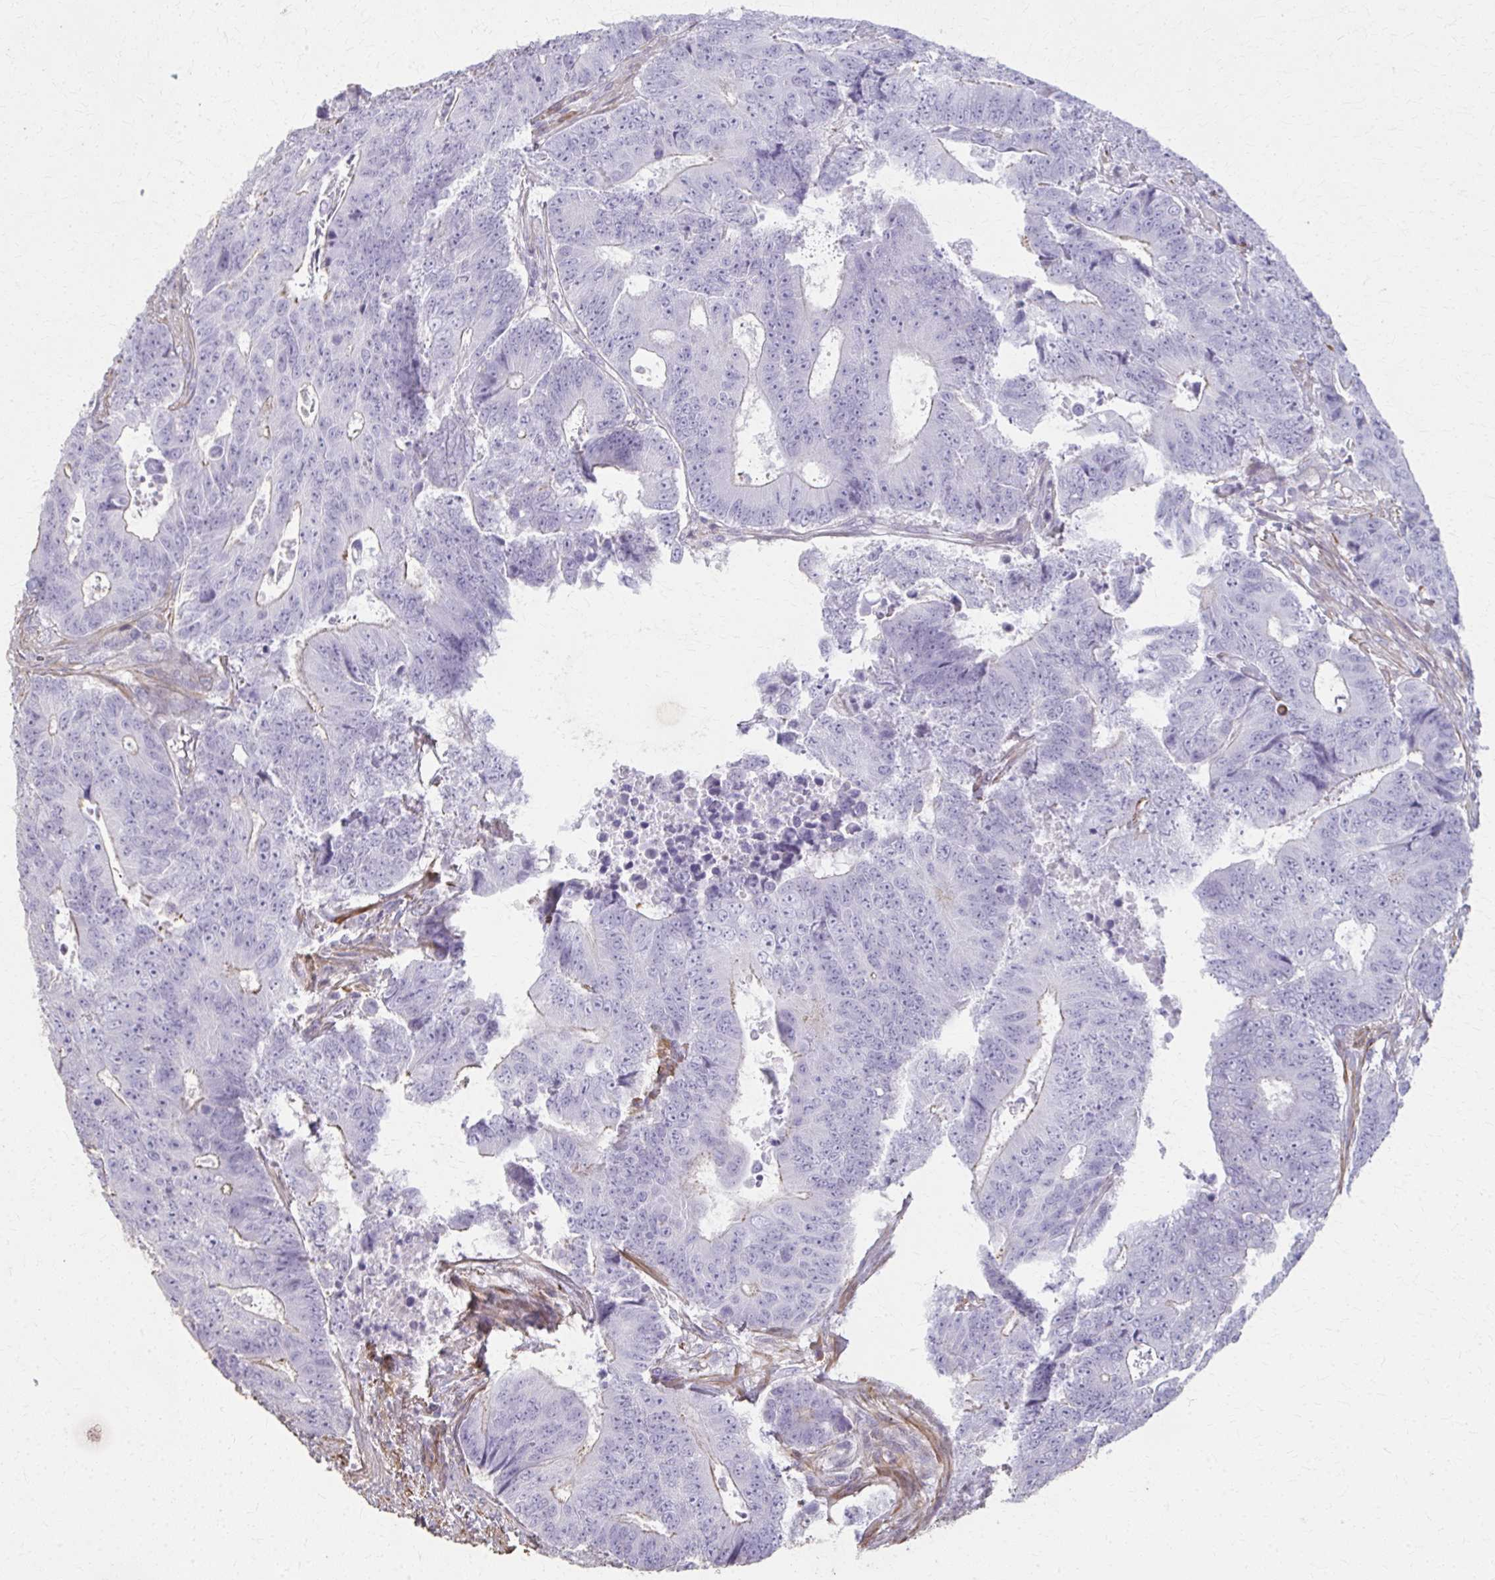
{"staining": {"intensity": "weak", "quantity": "<25%", "location": "cytoplasmic/membranous"}, "tissue": "colorectal cancer", "cell_type": "Tumor cells", "image_type": "cancer", "snomed": [{"axis": "morphology", "description": "Adenocarcinoma, NOS"}, {"axis": "topography", "description": "Colon"}], "caption": "High power microscopy image of an immunohistochemistry (IHC) image of colorectal adenocarcinoma, revealing no significant expression in tumor cells.", "gene": "TENM4", "patient": {"sex": "female", "age": 48}}